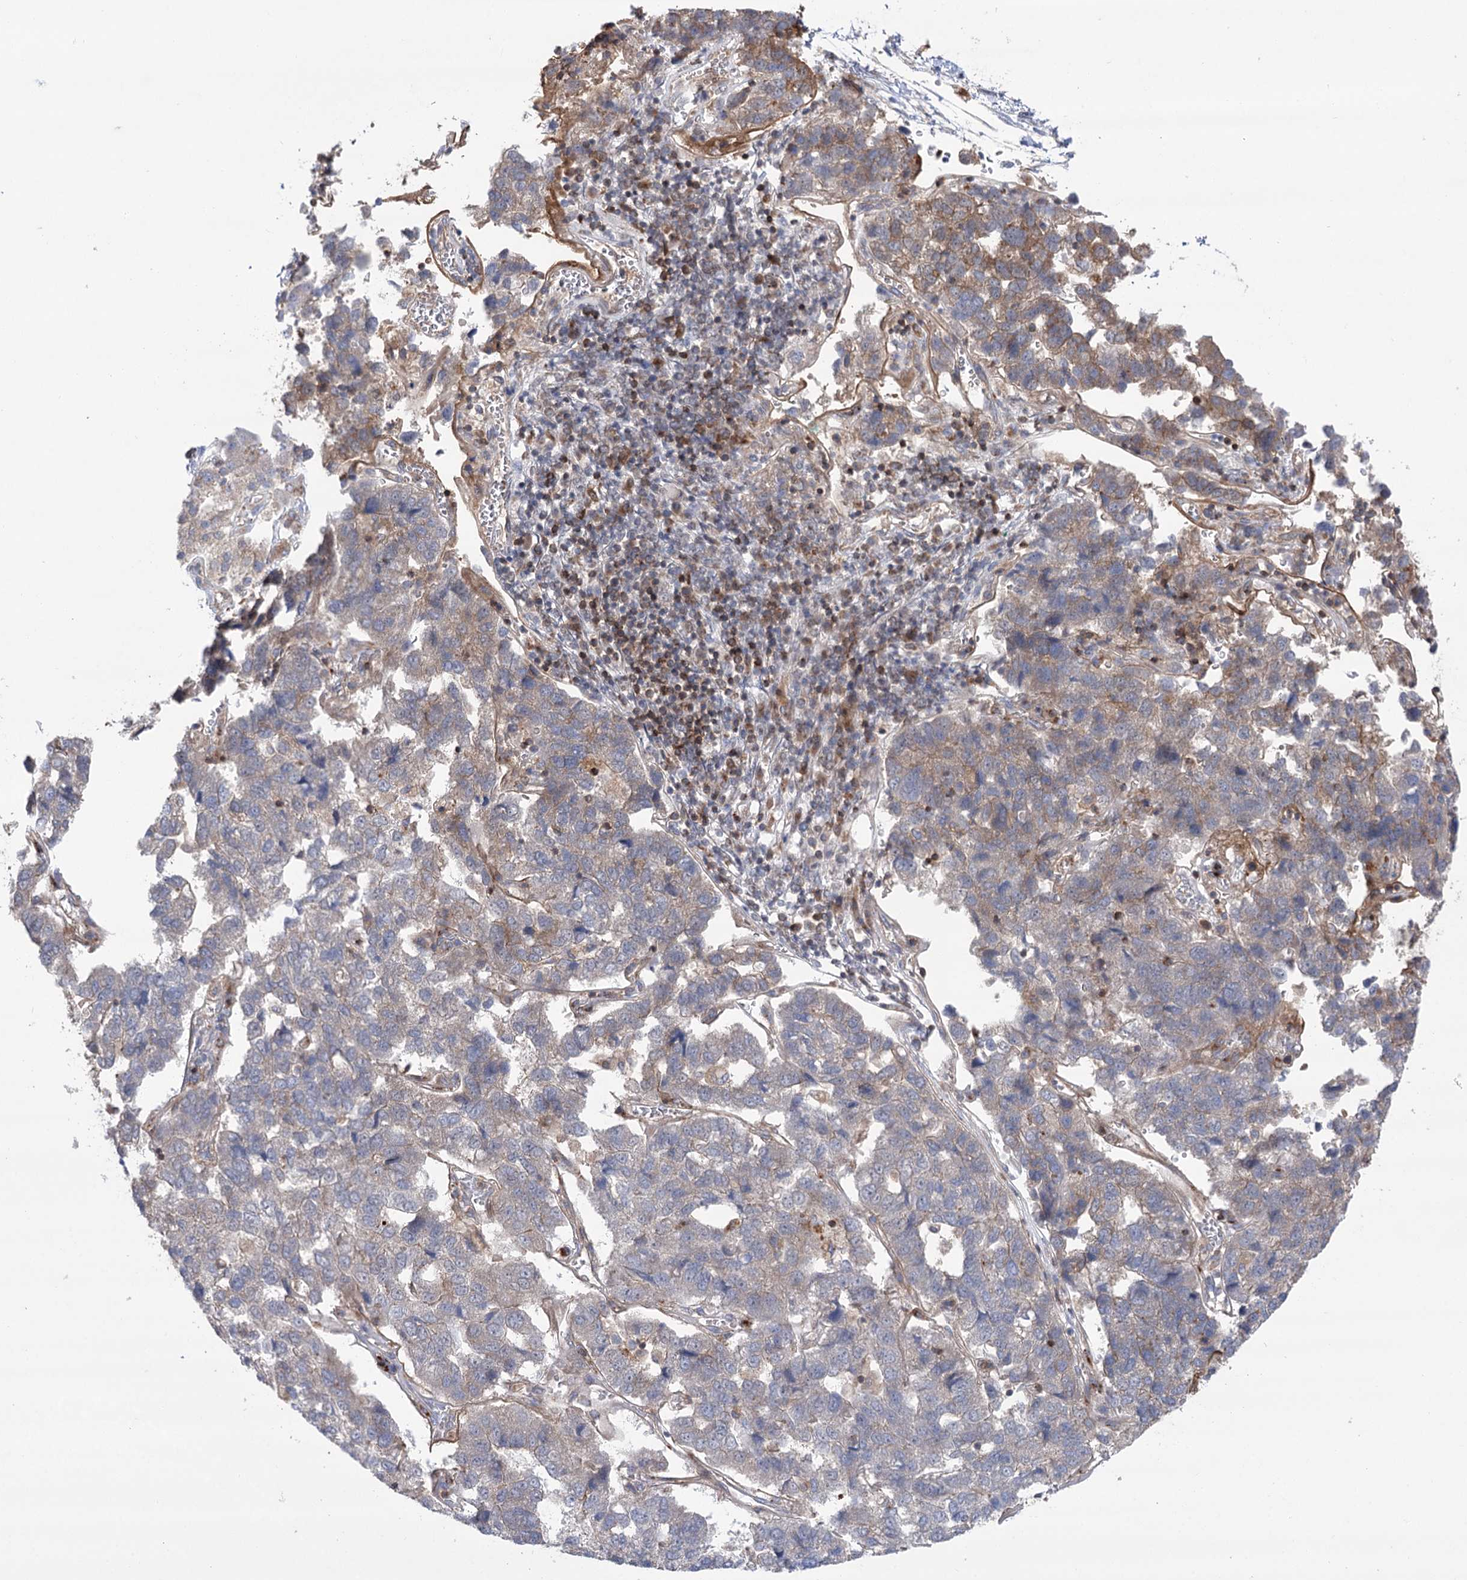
{"staining": {"intensity": "weak", "quantity": "<25%", "location": "cytoplasmic/membranous"}, "tissue": "pancreatic cancer", "cell_type": "Tumor cells", "image_type": "cancer", "snomed": [{"axis": "morphology", "description": "Adenocarcinoma, NOS"}, {"axis": "topography", "description": "Pancreas"}], "caption": "Pancreatic cancer was stained to show a protein in brown. There is no significant expression in tumor cells.", "gene": "VPS37B", "patient": {"sex": "female", "age": 61}}